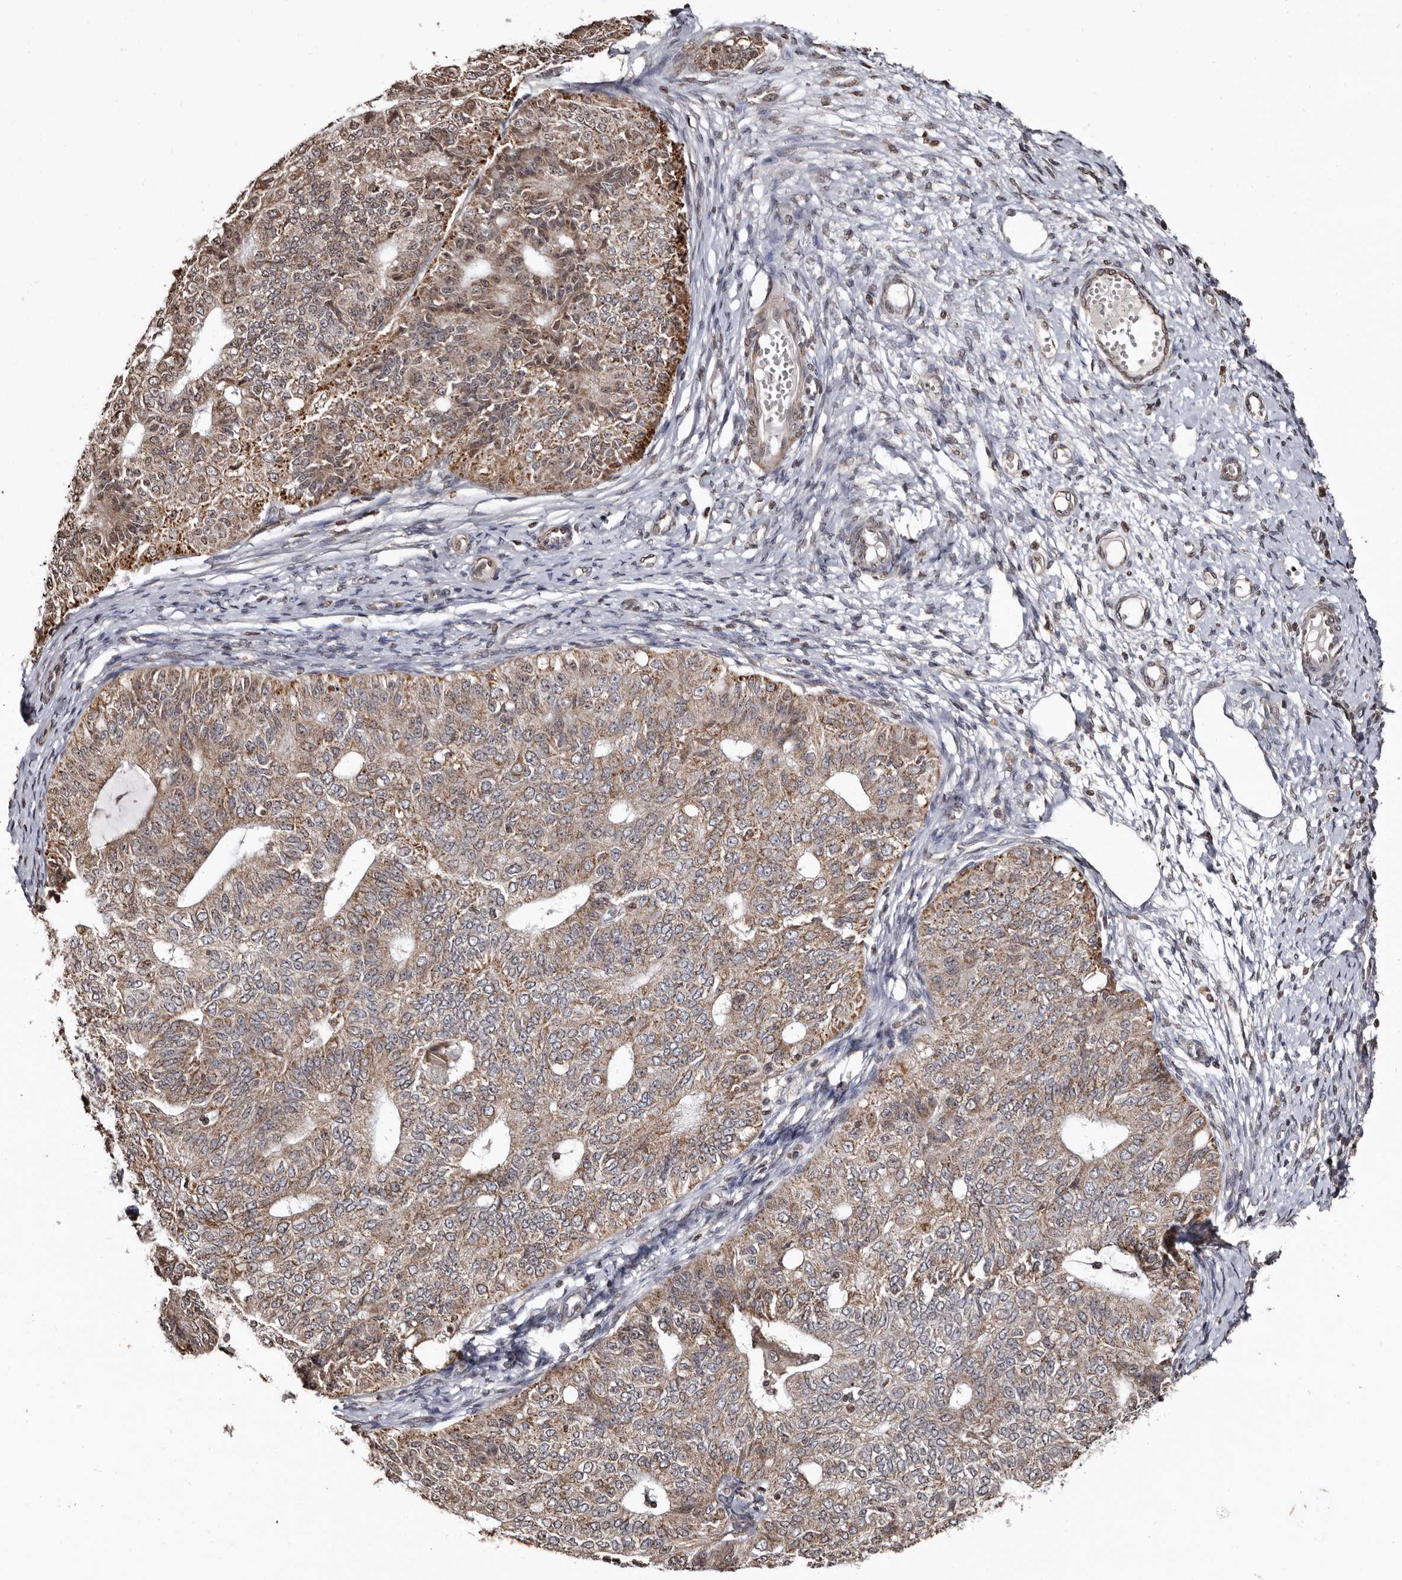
{"staining": {"intensity": "moderate", "quantity": ">75%", "location": "cytoplasmic/membranous"}, "tissue": "endometrial cancer", "cell_type": "Tumor cells", "image_type": "cancer", "snomed": [{"axis": "morphology", "description": "Adenocarcinoma, NOS"}, {"axis": "topography", "description": "Endometrium"}], "caption": "Immunohistochemical staining of adenocarcinoma (endometrial) exhibits medium levels of moderate cytoplasmic/membranous protein positivity in approximately >75% of tumor cells. (DAB (3,3'-diaminobenzidine) IHC with brightfield microscopy, high magnification).", "gene": "CCDC190", "patient": {"sex": "female", "age": 32}}